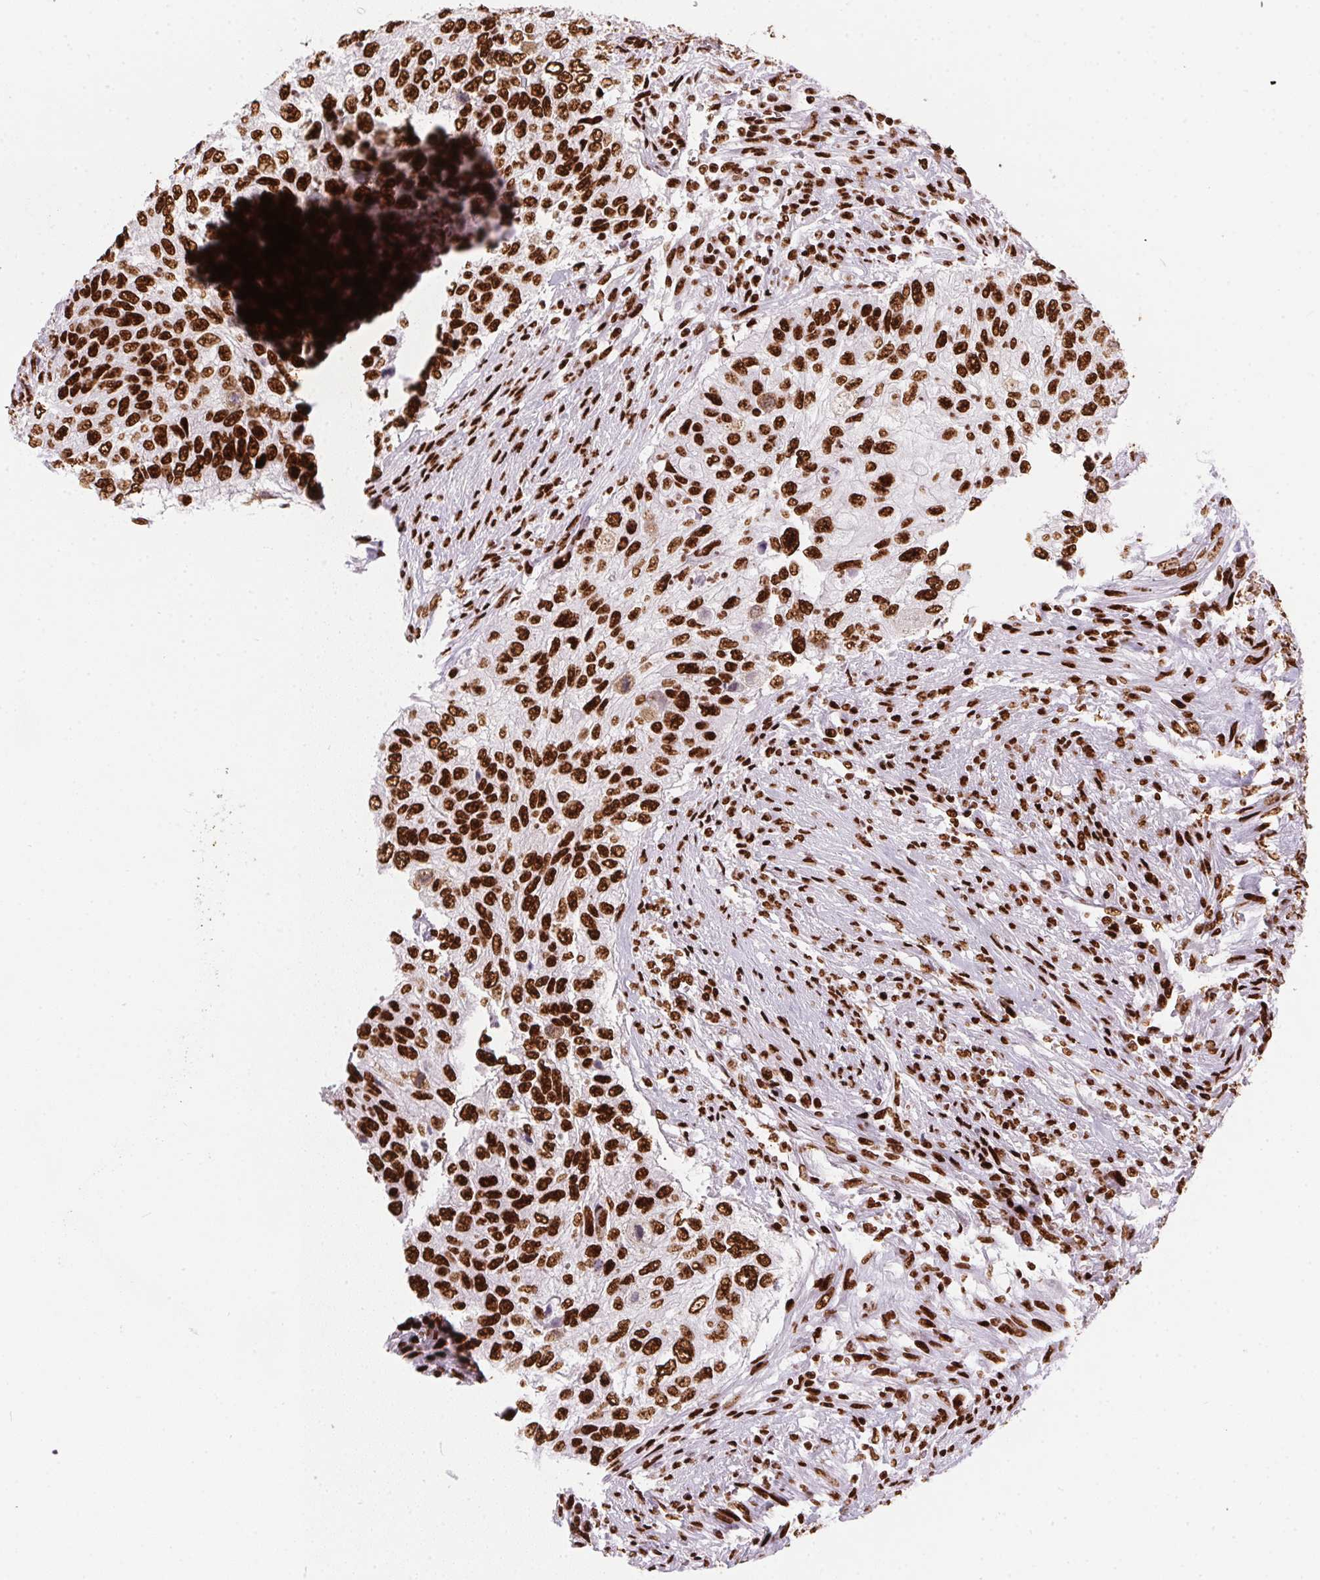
{"staining": {"intensity": "strong", "quantity": ">75%", "location": "nuclear"}, "tissue": "urothelial cancer", "cell_type": "Tumor cells", "image_type": "cancer", "snomed": [{"axis": "morphology", "description": "Urothelial carcinoma, High grade"}, {"axis": "topography", "description": "Urinary bladder"}], "caption": "This histopathology image demonstrates immunohistochemistry (IHC) staining of urothelial cancer, with high strong nuclear expression in about >75% of tumor cells.", "gene": "PAGE3", "patient": {"sex": "female", "age": 60}}